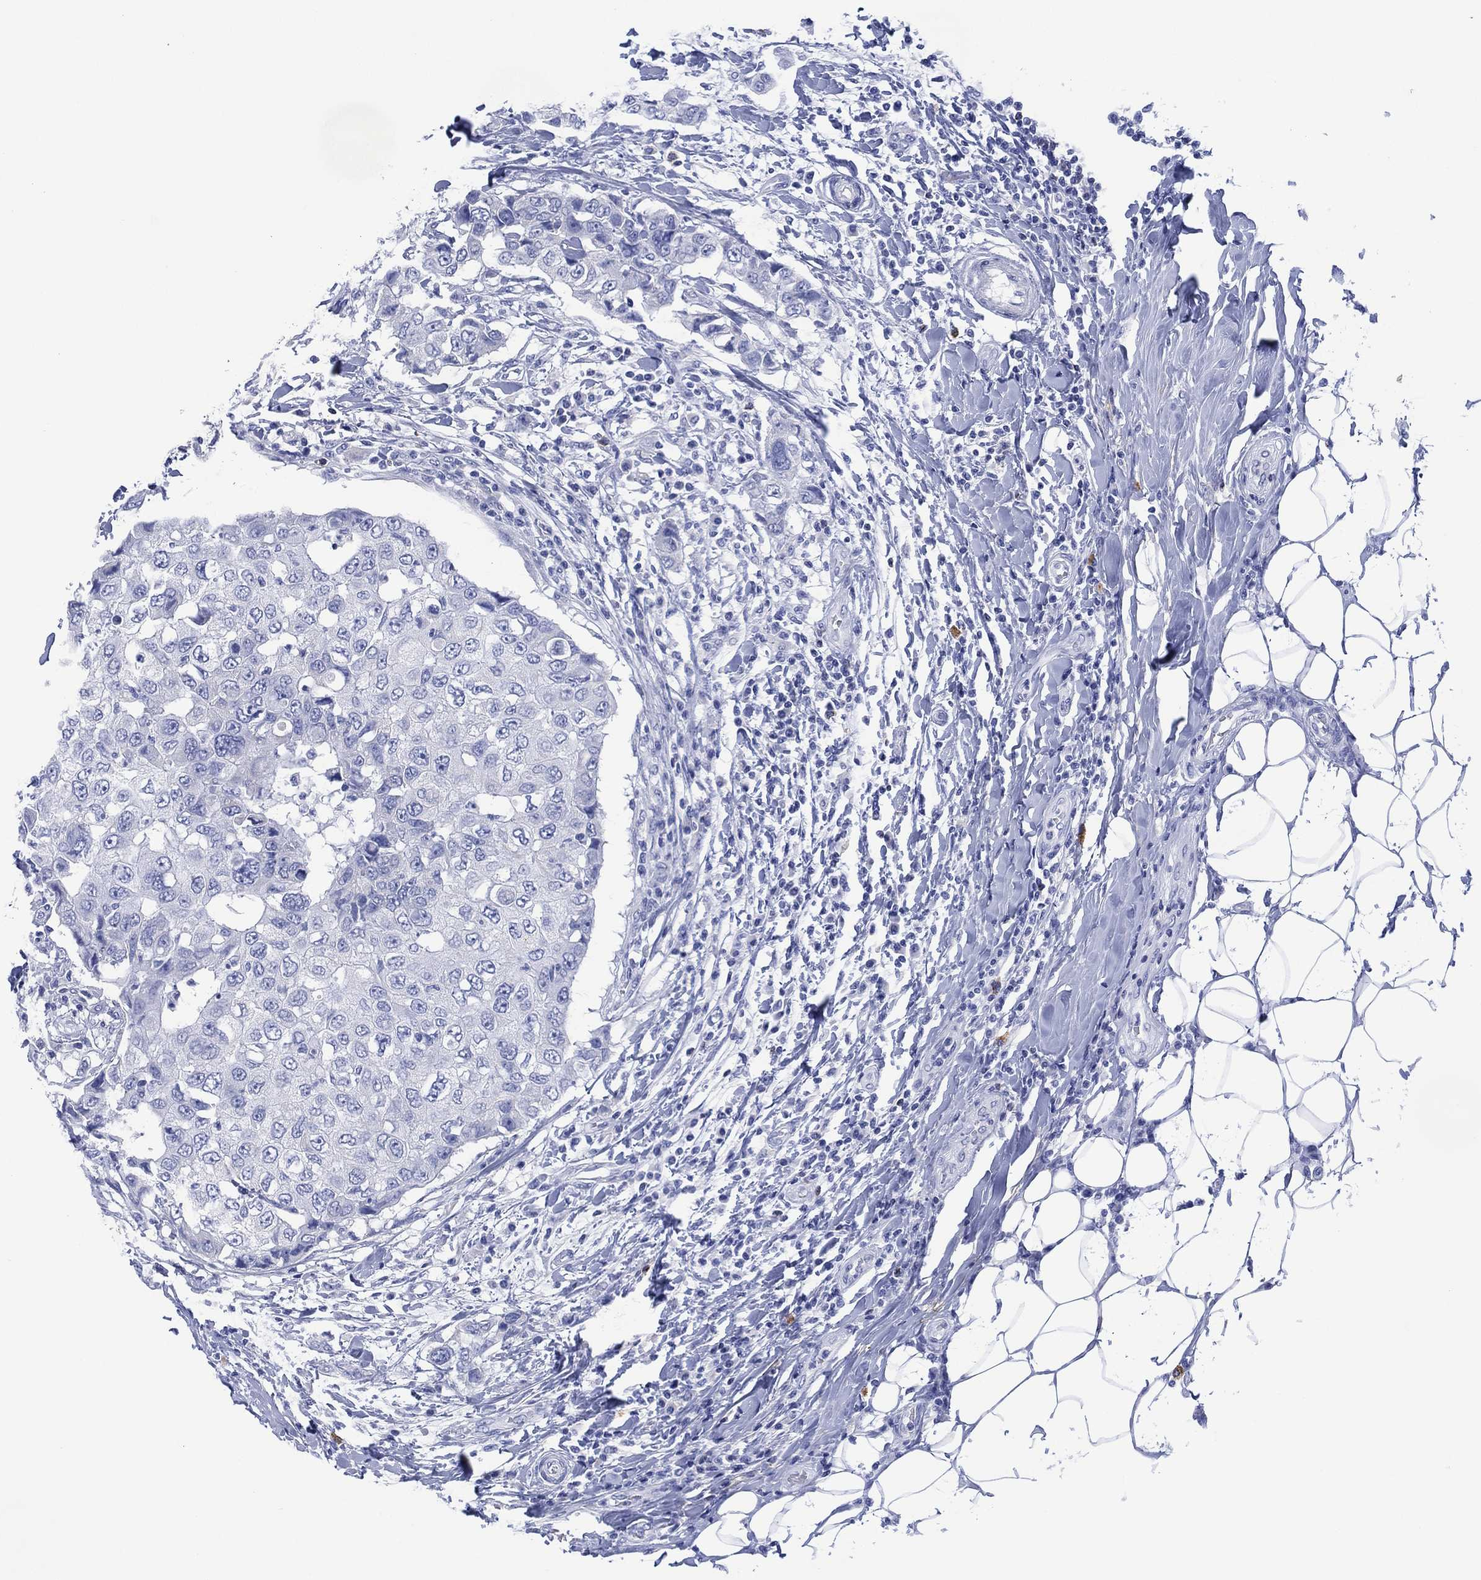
{"staining": {"intensity": "negative", "quantity": "none", "location": "none"}, "tissue": "breast cancer", "cell_type": "Tumor cells", "image_type": "cancer", "snomed": [{"axis": "morphology", "description": "Duct carcinoma"}, {"axis": "topography", "description": "Breast"}], "caption": "Protein analysis of breast cancer (intraductal carcinoma) reveals no significant positivity in tumor cells. The staining was performed using DAB (3,3'-diaminobenzidine) to visualize the protein expression in brown, while the nuclei were stained in blue with hematoxylin (Magnification: 20x).", "gene": "DPP4", "patient": {"sex": "female", "age": 27}}